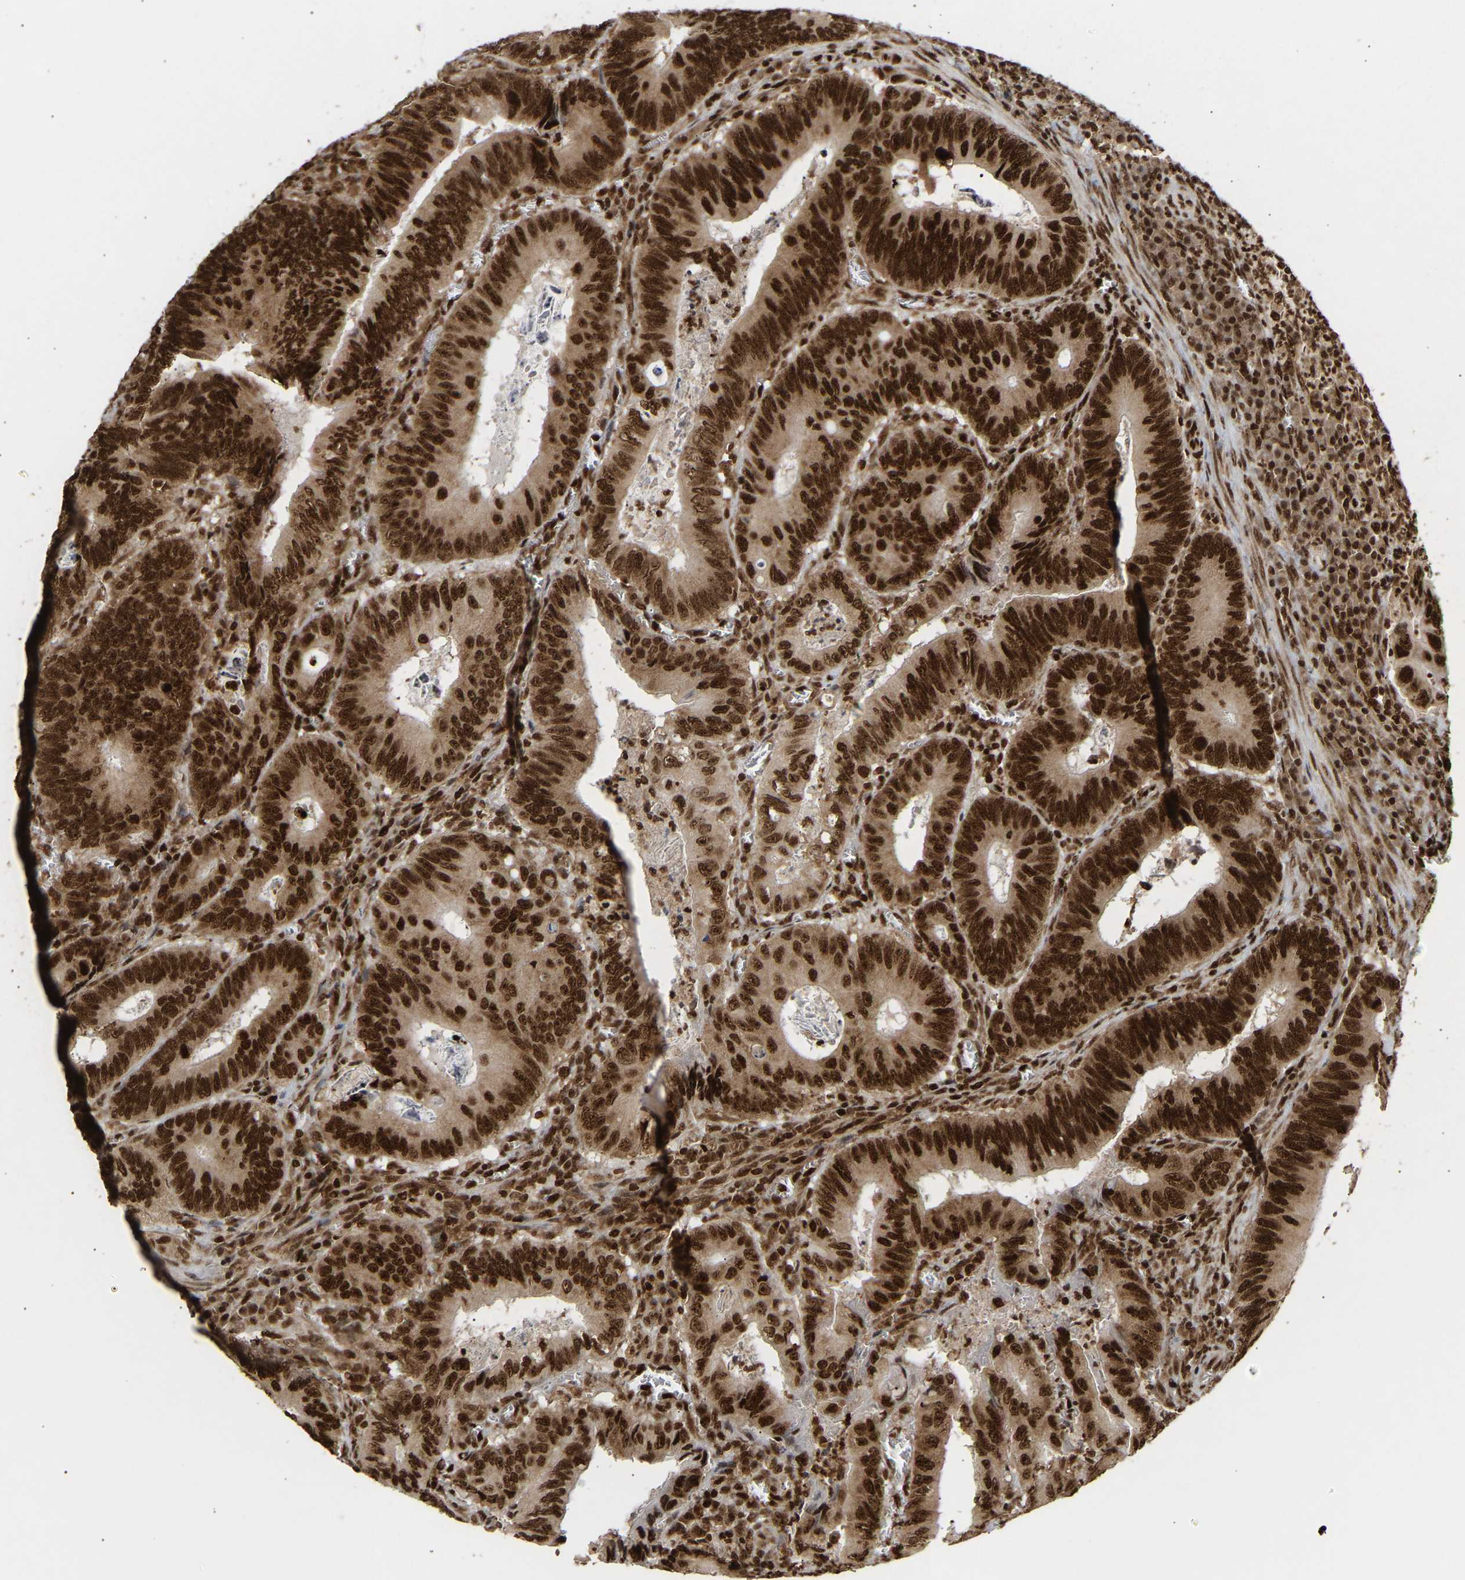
{"staining": {"intensity": "strong", "quantity": ">75%", "location": "nuclear"}, "tissue": "colorectal cancer", "cell_type": "Tumor cells", "image_type": "cancer", "snomed": [{"axis": "morphology", "description": "Inflammation, NOS"}, {"axis": "morphology", "description": "Adenocarcinoma, NOS"}, {"axis": "topography", "description": "Colon"}], "caption": "Immunohistochemistry (DAB) staining of human adenocarcinoma (colorectal) reveals strong nuclear protein expression in approximately >75% of tumor cells. Ihc stains the protein of interest in brown and the nuclei are stained blue.", "gene": "ALYREF", "patient": {"sex": "male", "age": 72}}